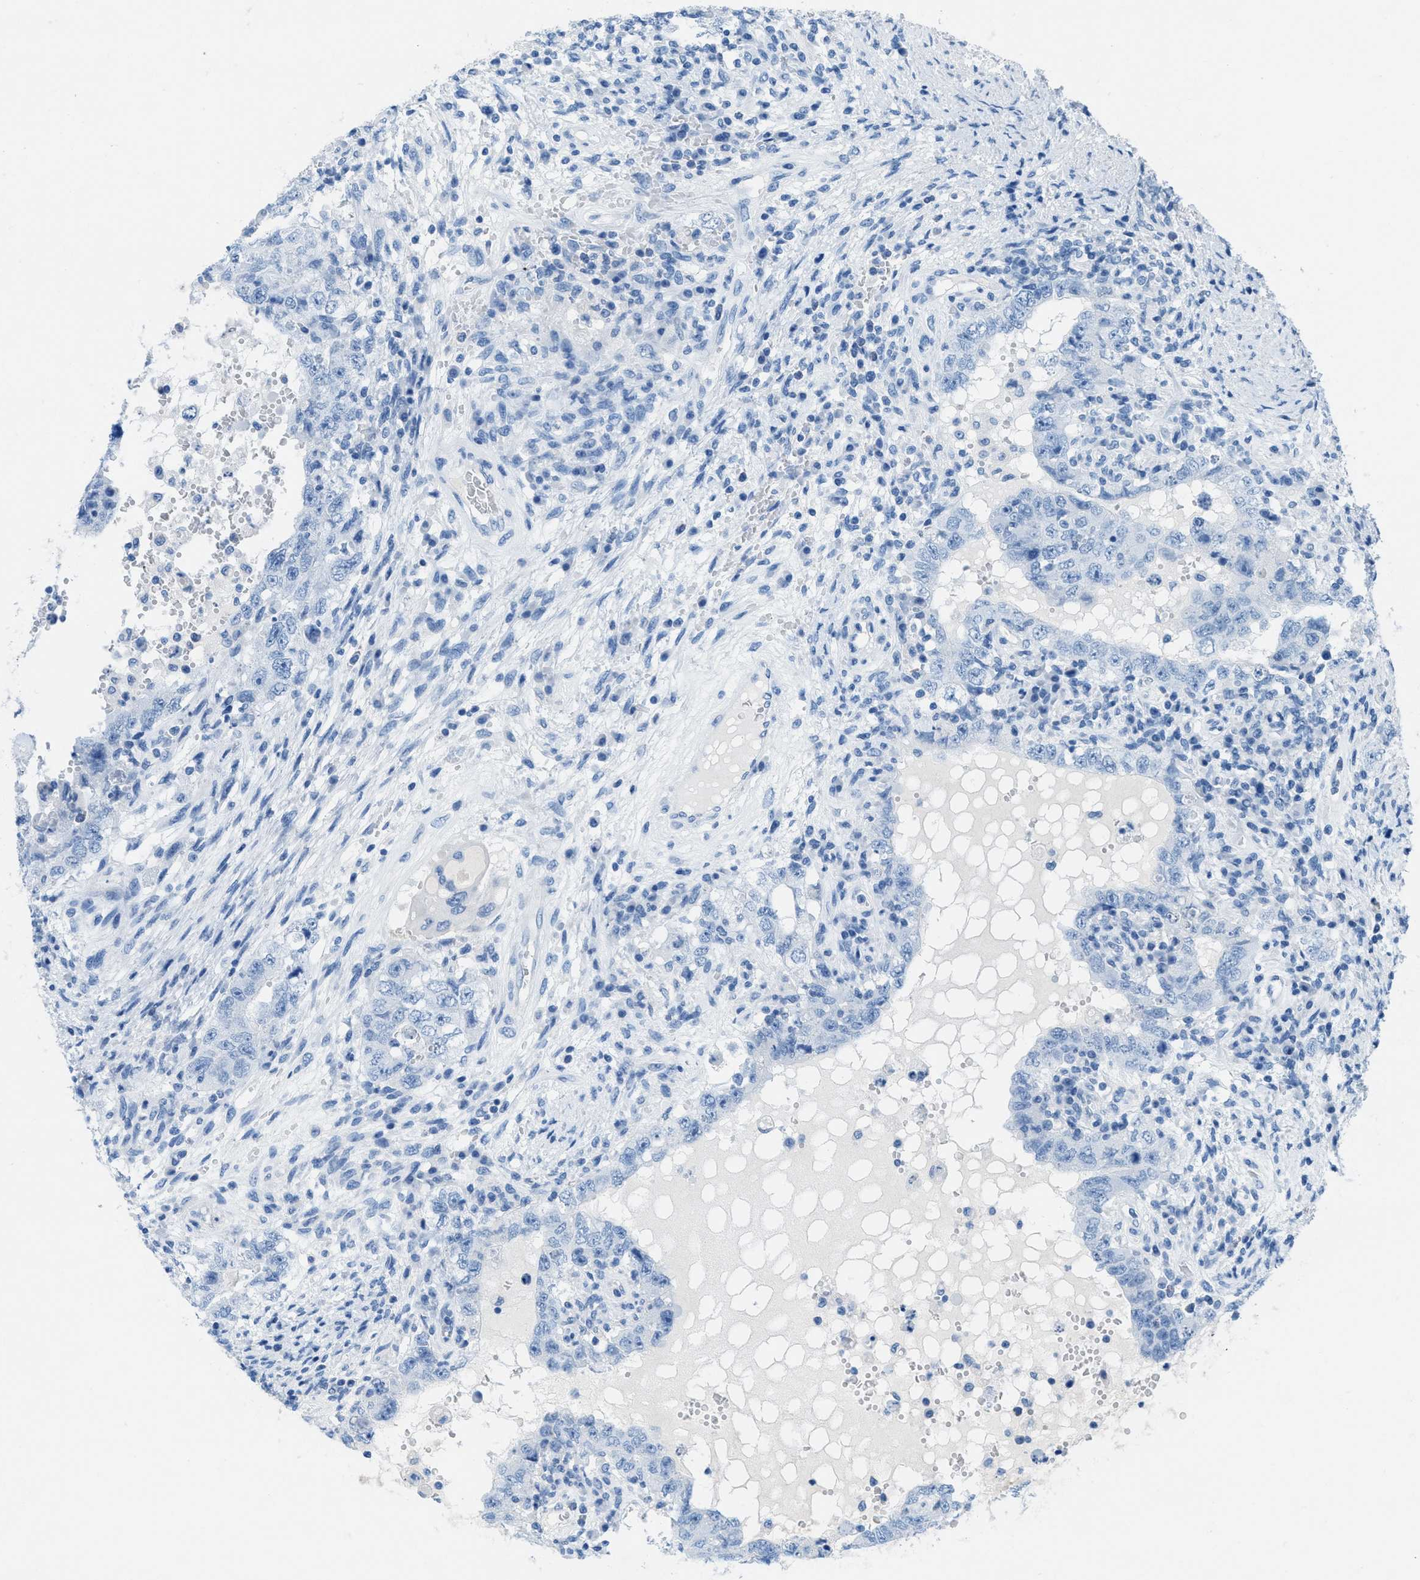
{"staining": {"intensity": "negative", "quantity": "none", "location": "none"}, "tissue": "testis cancer", "cell_type": "Tumor cells", "image_type": "cancer", "snomed": [{"axis": "morphology", "description": "Carcinoma, Embryonal, NOS"}, {"axis": "topography", "description": "Testis"}], "caption": "This is an immunohistochemistry (IHC) photomicrograph of testis cancer. There is no staining in tumor cells.", "gene": "GALNT17", "patient": {"sex": "male", "age": 26}}